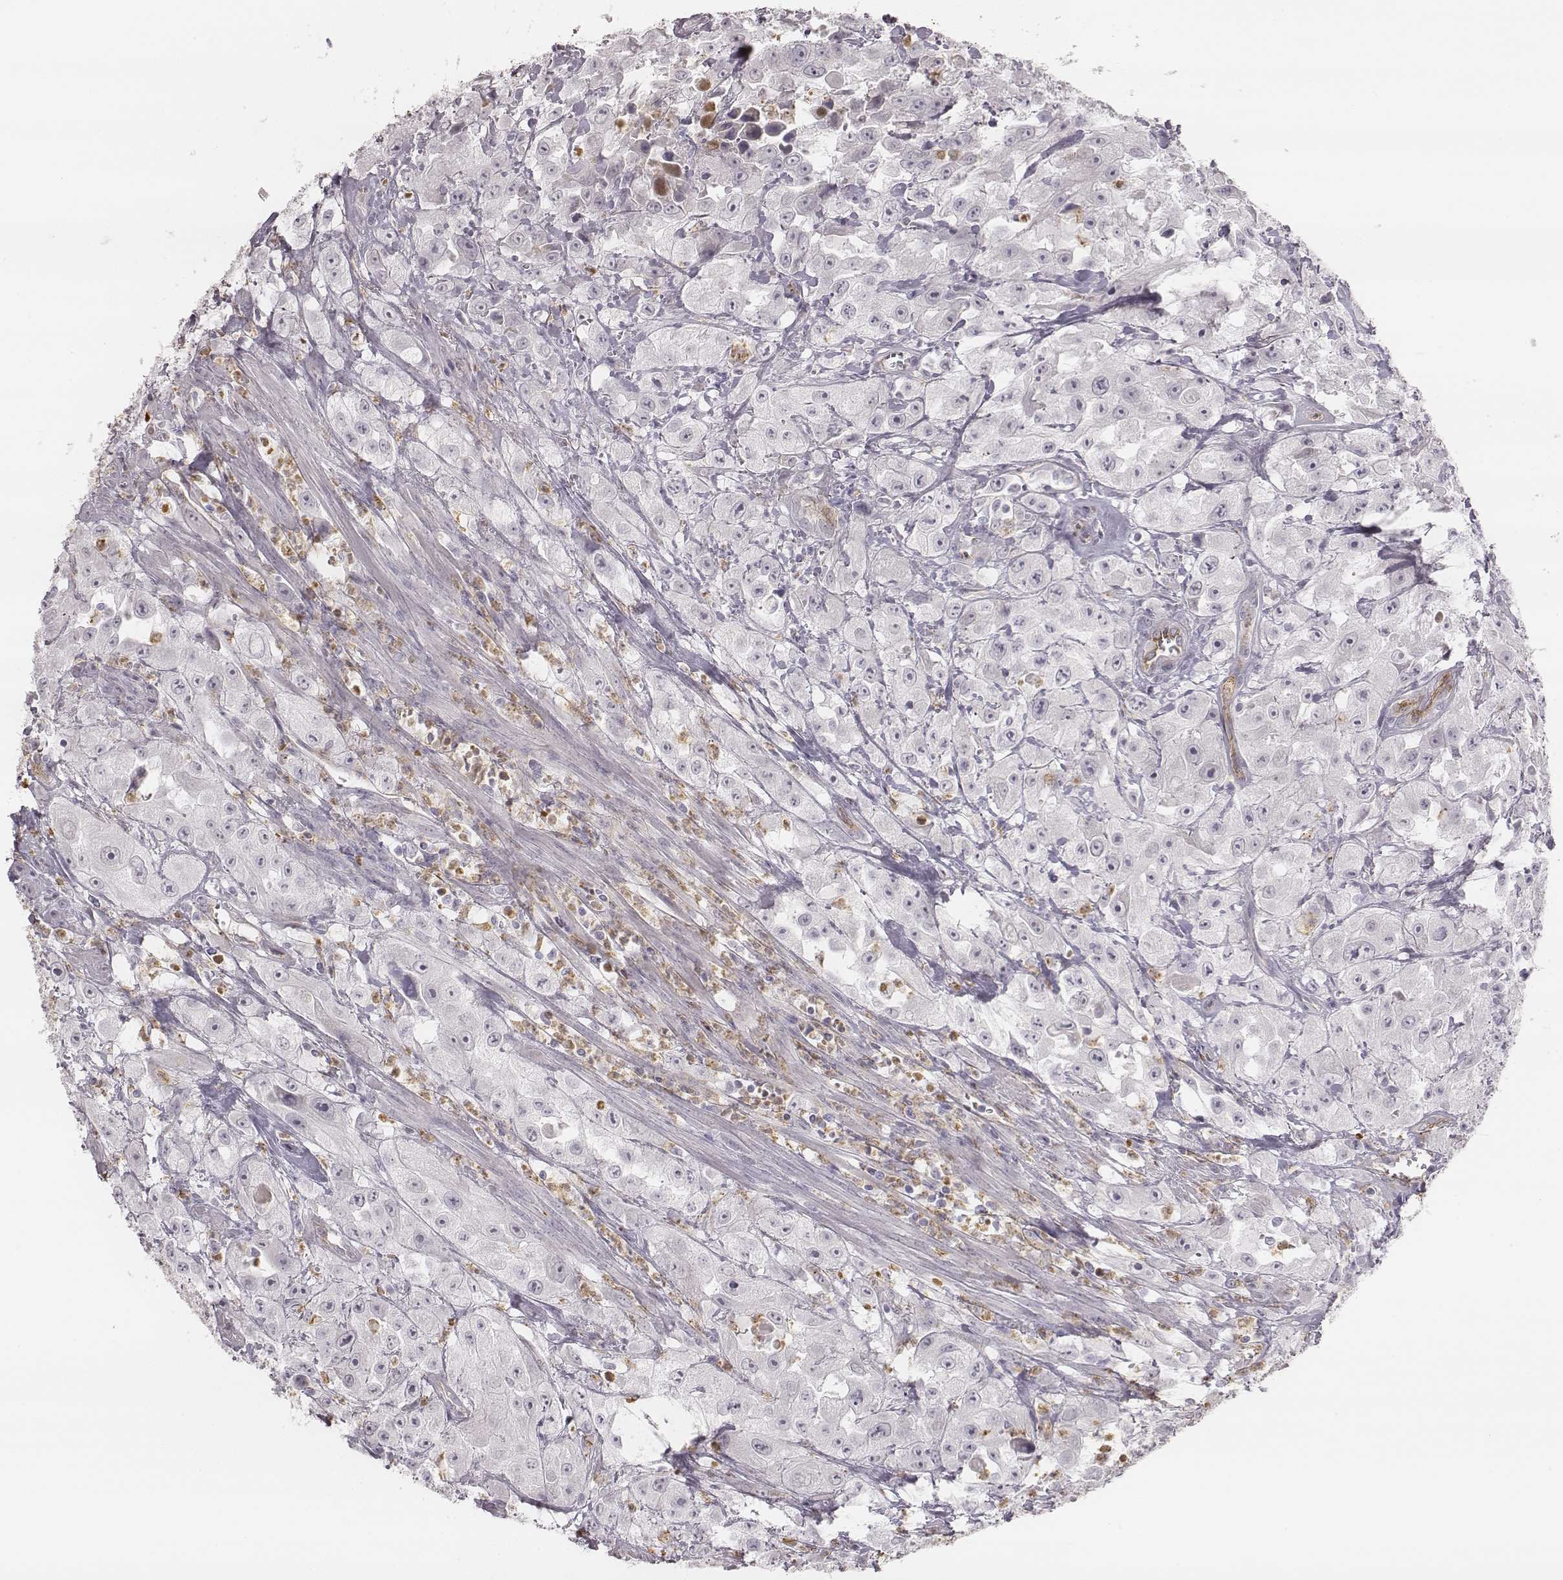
{"staining": {"intensity": "negative", "quantity": "none", "location": "none"}, "tissue": "urothelial cancer", "cell_type": "Tumor cells", "image_type": "cancer", "snomed": [{"axis": "morphology", "description": "Urothelial carcinoma, High grade"}, {"axis": "topography", "description": "Urinary bladder"}], "caption": "Immunohistochemistry (IHC) of human urothelial cancer reveals no positivity in tumor cells. The staining is performed using DAB brown chromogen with nuclei counter-stained in using hematoxylin.", "gene": "KCNJ12", "patient": {"sex": "male", "age": 79}}